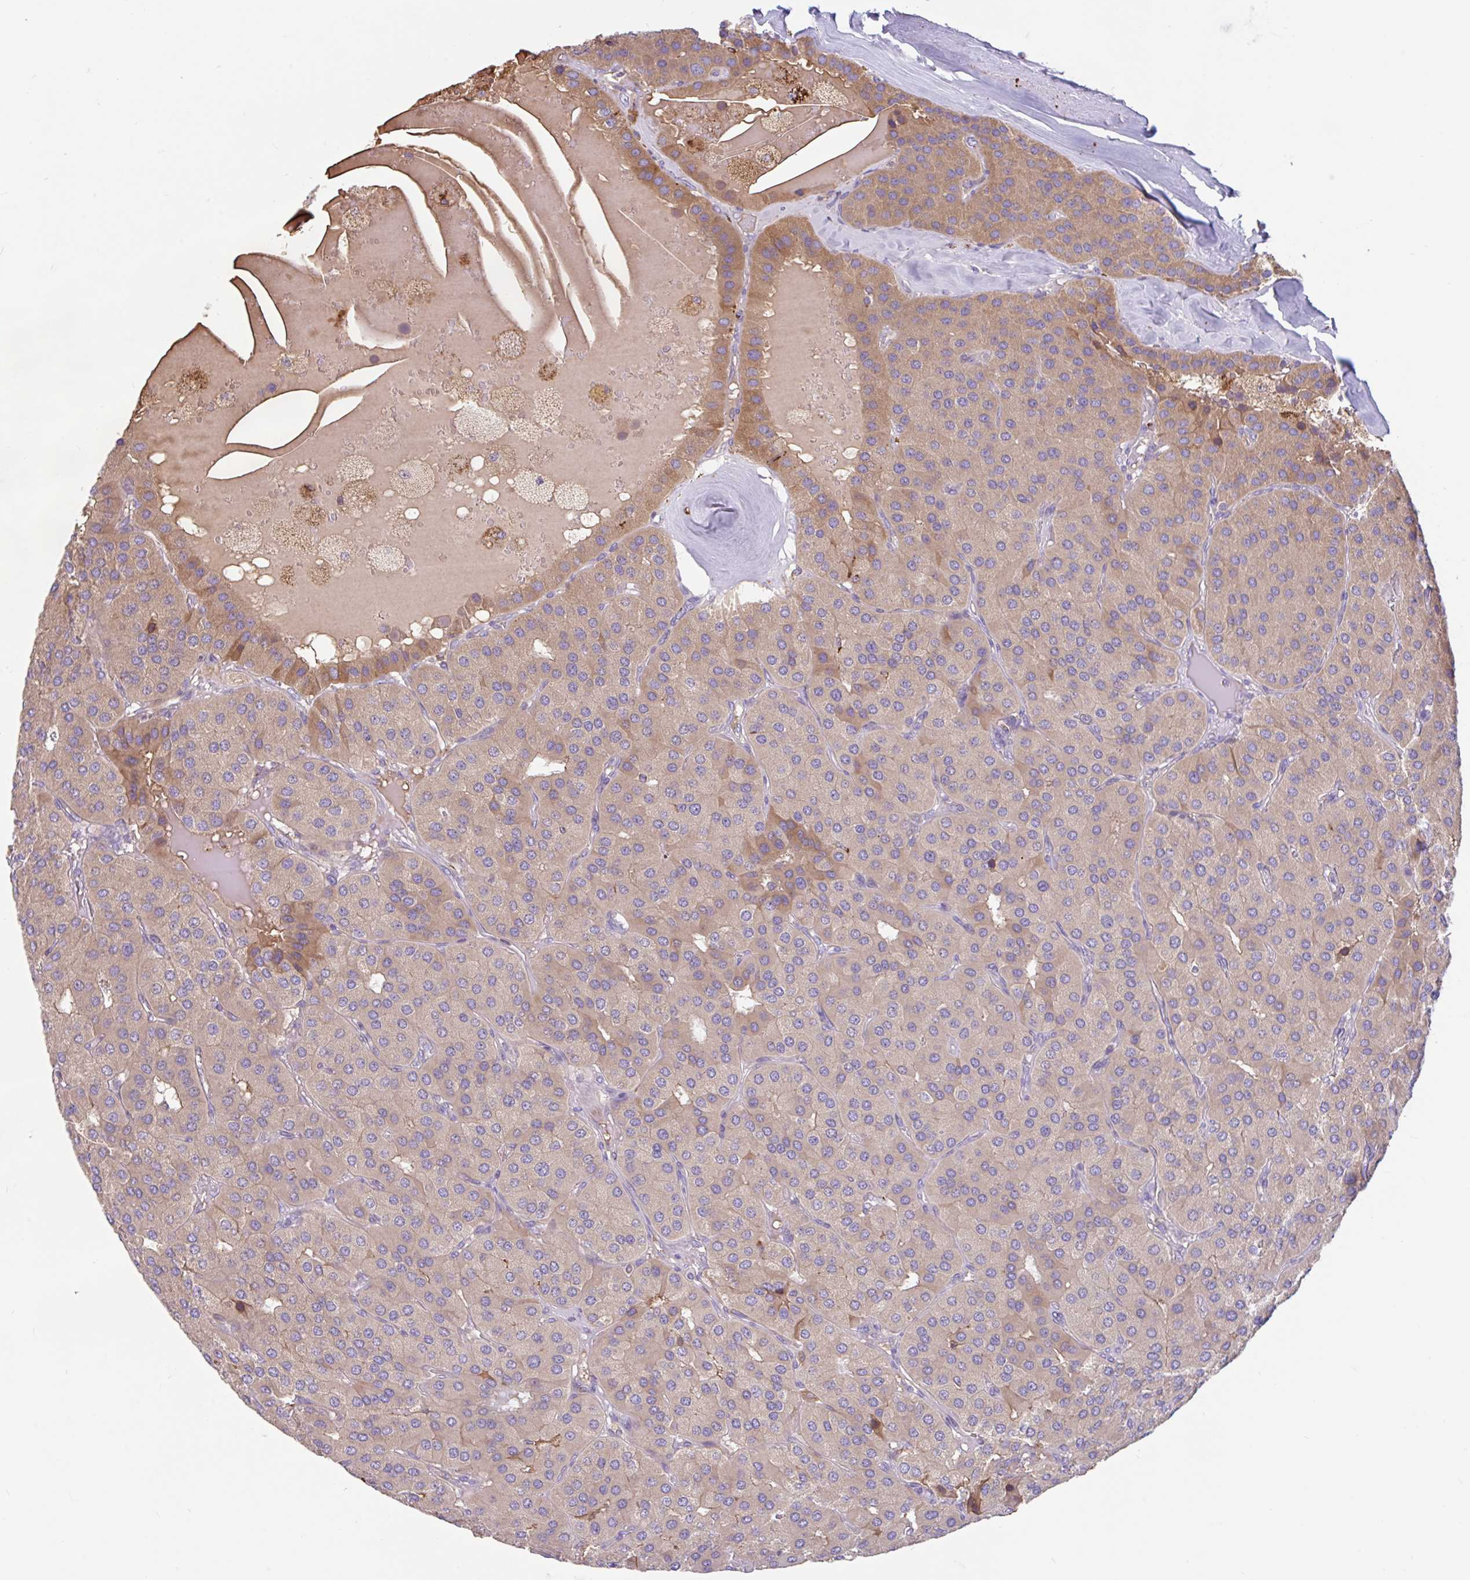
{"staining": {"intensity": "moderate", "quantity": "<25%", "location": "cytoplasmic/membranous"}, "tissue": "parathyroid gland", "cell_type": "Glandular cells", "image_type": "normal", "snomed": [{"axis": "morphology", "description": "Normal tissue, NOS"}, {"axis": "morphology", "description": "Adenoma, NOS"}, {"axis": "topography", "description": "Parathyroid gland"}], "caption": "A photomicrograph of human parathyroid gland stained for a protein displays moderate cytoplasmic/membranous brown staining in glandular cells.", "gene": "RALBP1", "patient": {"sex": "female", "age": 86}}